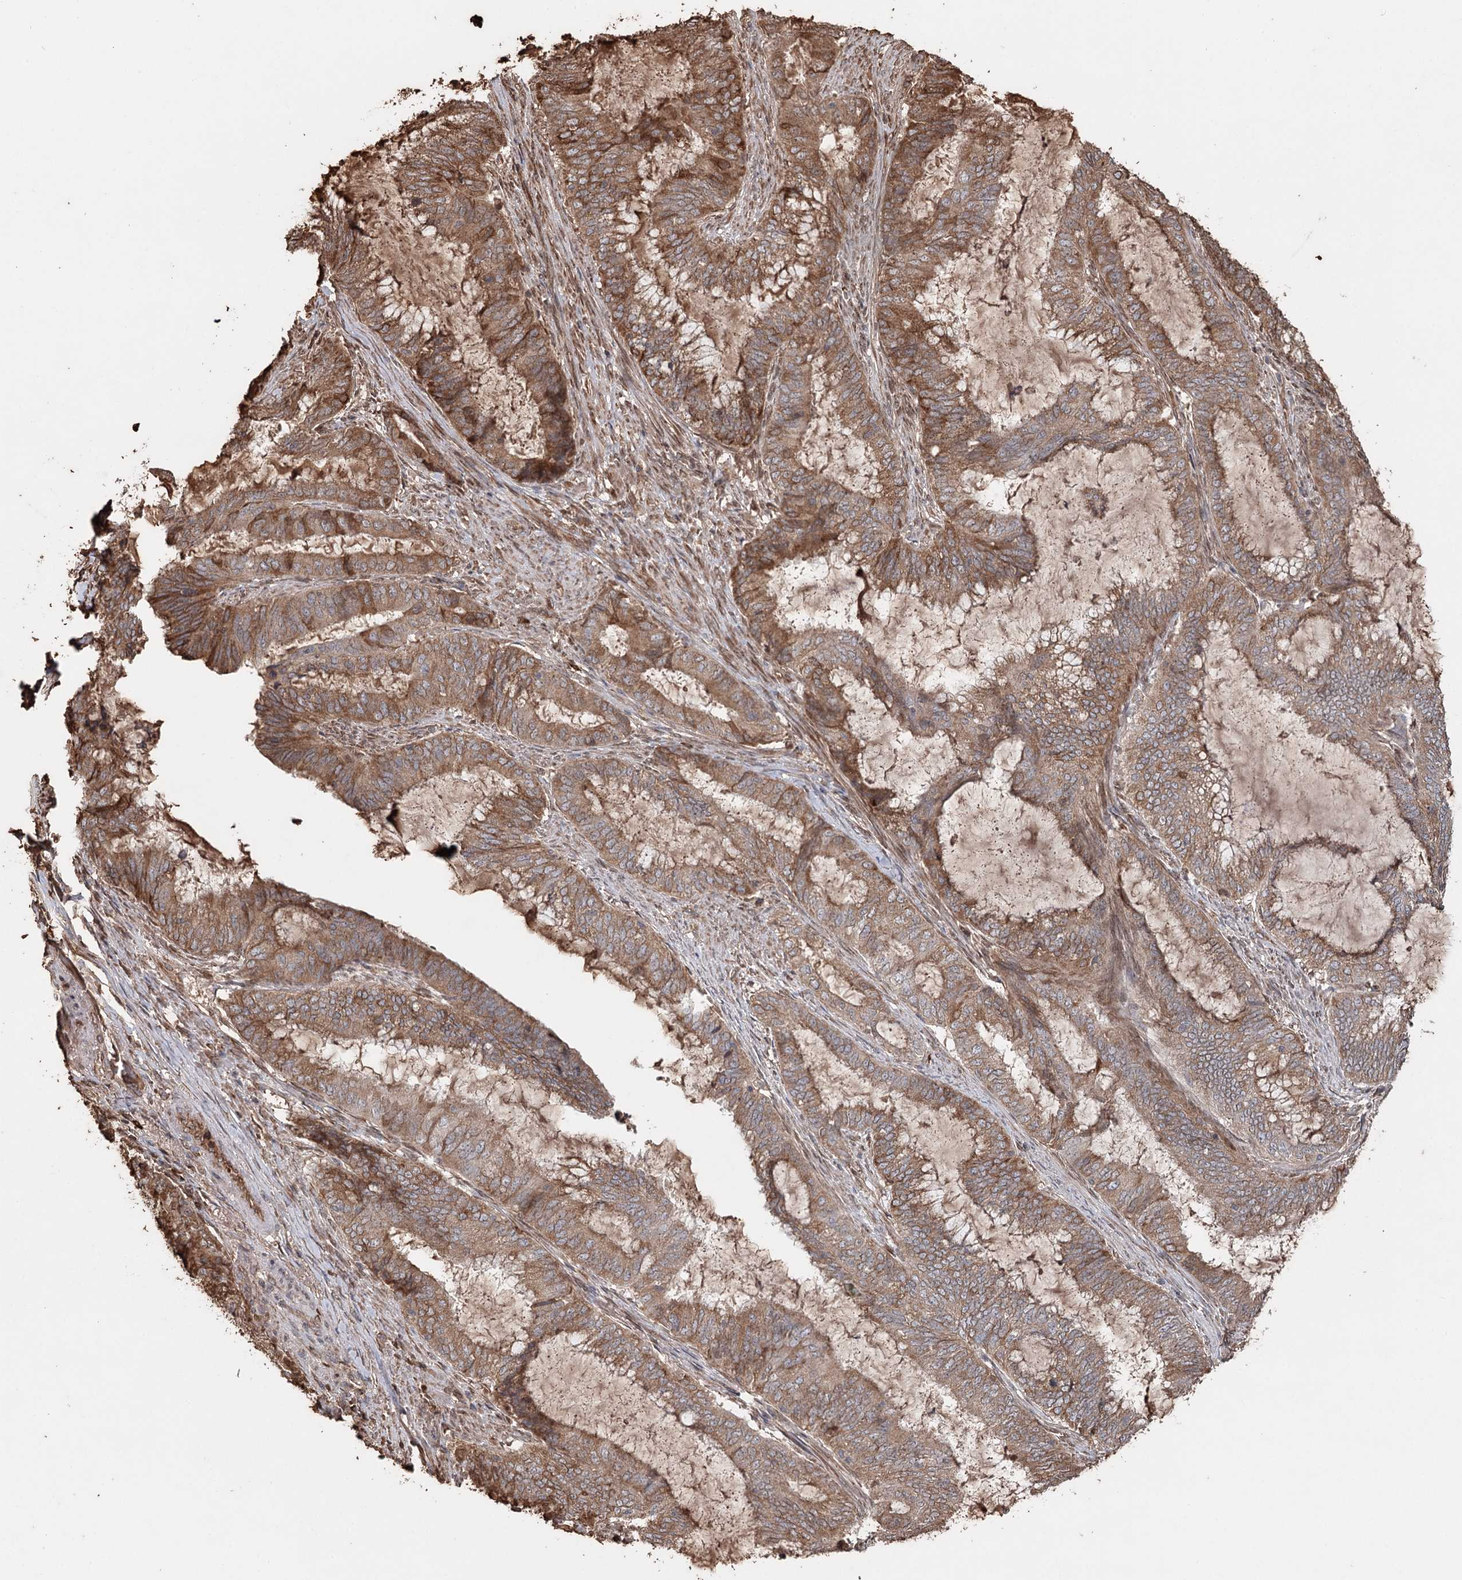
{"staining": {"intensity": "strong", "quantity": "25%-75%", "location": "cytoplasmic/membranous"}, "tissue": "endometrial cancer", "cell_type": "Tumor cells", "image_type": "cancer", "snomed": [{"axis": "morphology", "description": "Adenocarcinoma, NOS"}, {"axis": "topography", "description": "Endometrium"}], "caption": "Protein expression by IHC demonstrates strong cytoplasmic/membranous staining in about 25%-75% of tumor cells in adenocarcinoma (endometrial).", "gene": "SYVN1", "patient": {"sex": "female", "age": 51}}